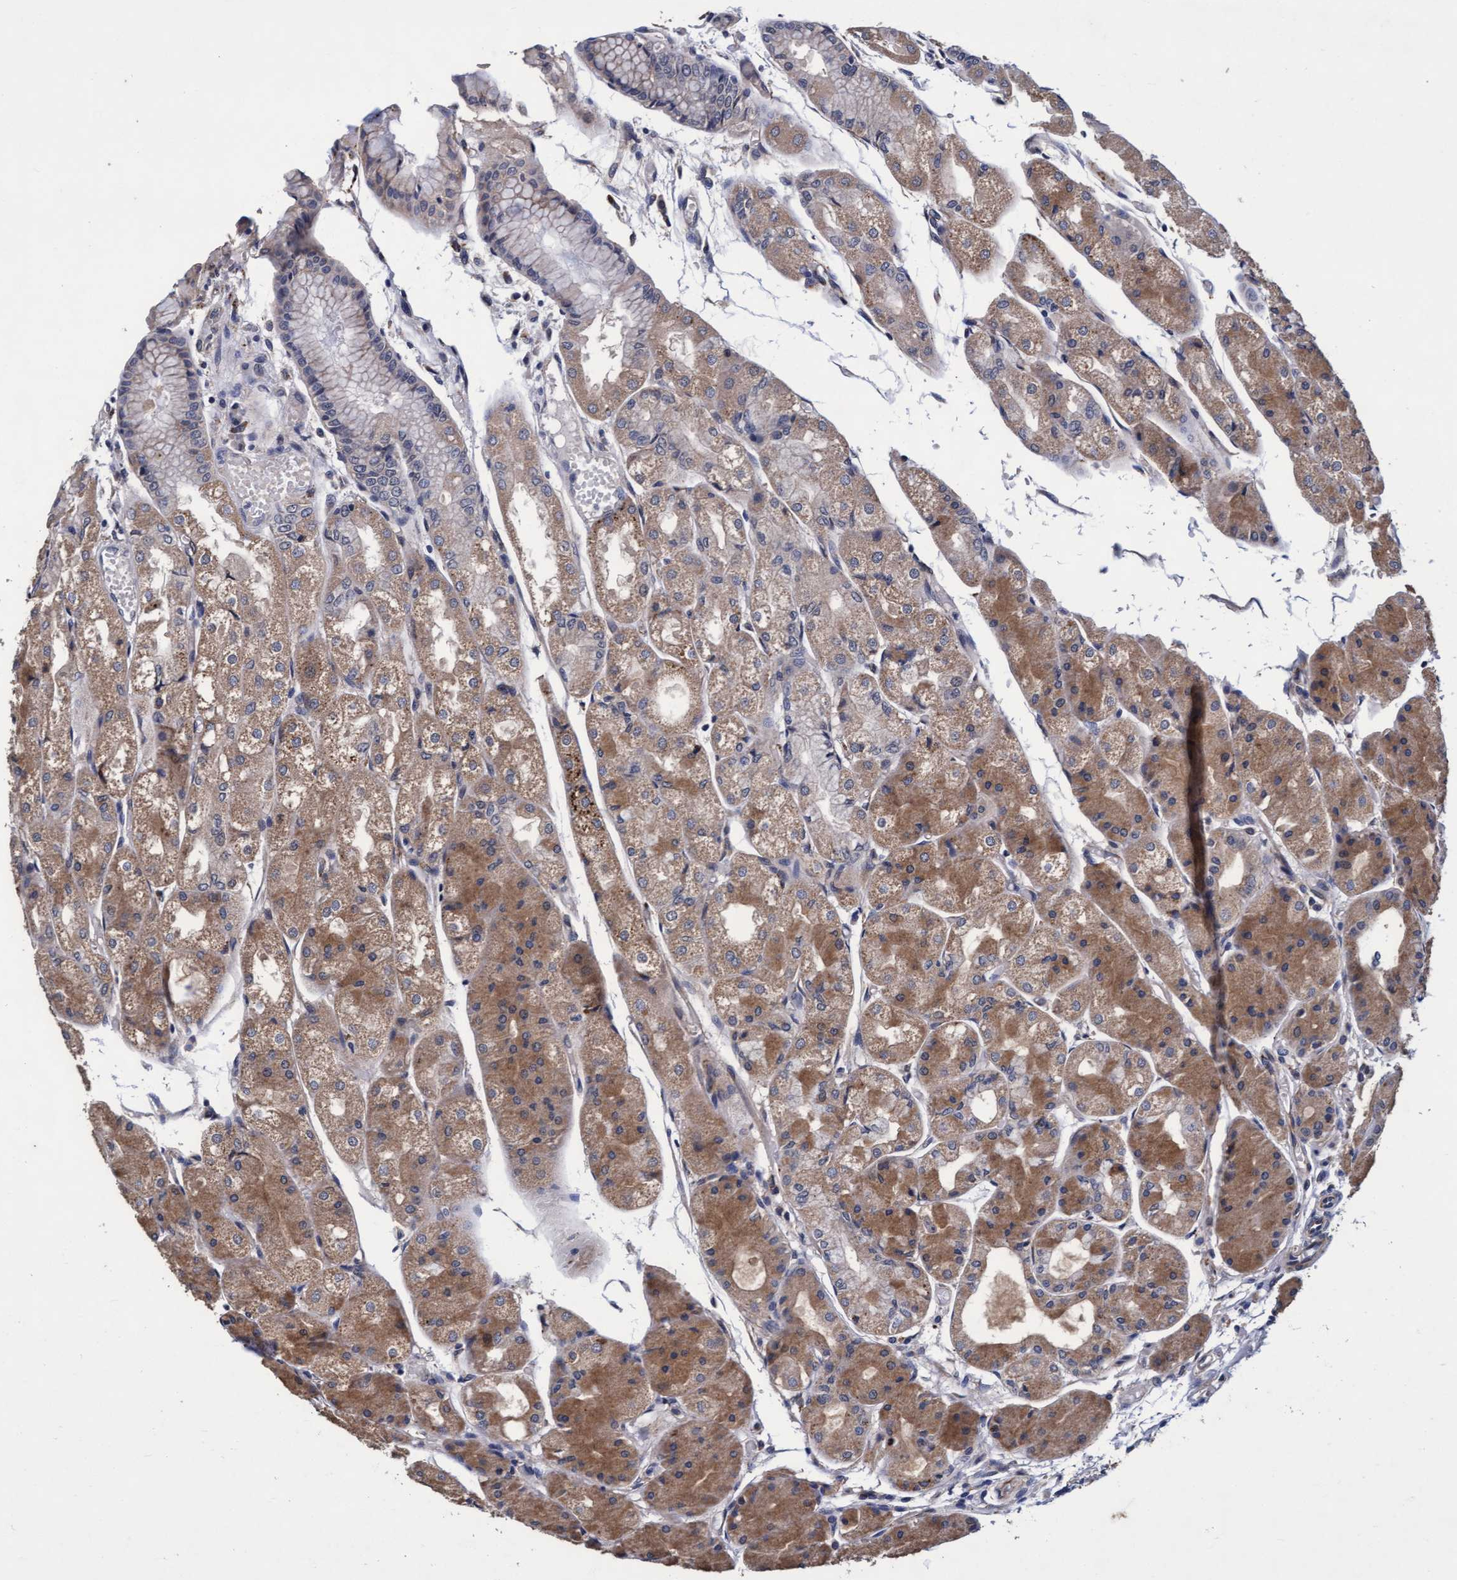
{"staining": {"intensity": "moderate", "quantity": "25%-75%", "location": "cytoplasmic/membranous"}, "tissue": "stomach", "cell_type": "Glandular cells", "image_type": "normal", "snomed": [{"axis": "morphology", "description": "Normal tissue, NOS"}, {"axis": "topography", "description": "Stomach, upper"}], "caption": "DAB (3,3'-diaminobenzidine) immunohistochemical staining of benign stomach exhibits moderate cytoplasmic/membranous protein positivity in approximately 25%-75% of glandular cells.", "gene": "CPQ", "patient": {"sex": "male", "age": 72}}